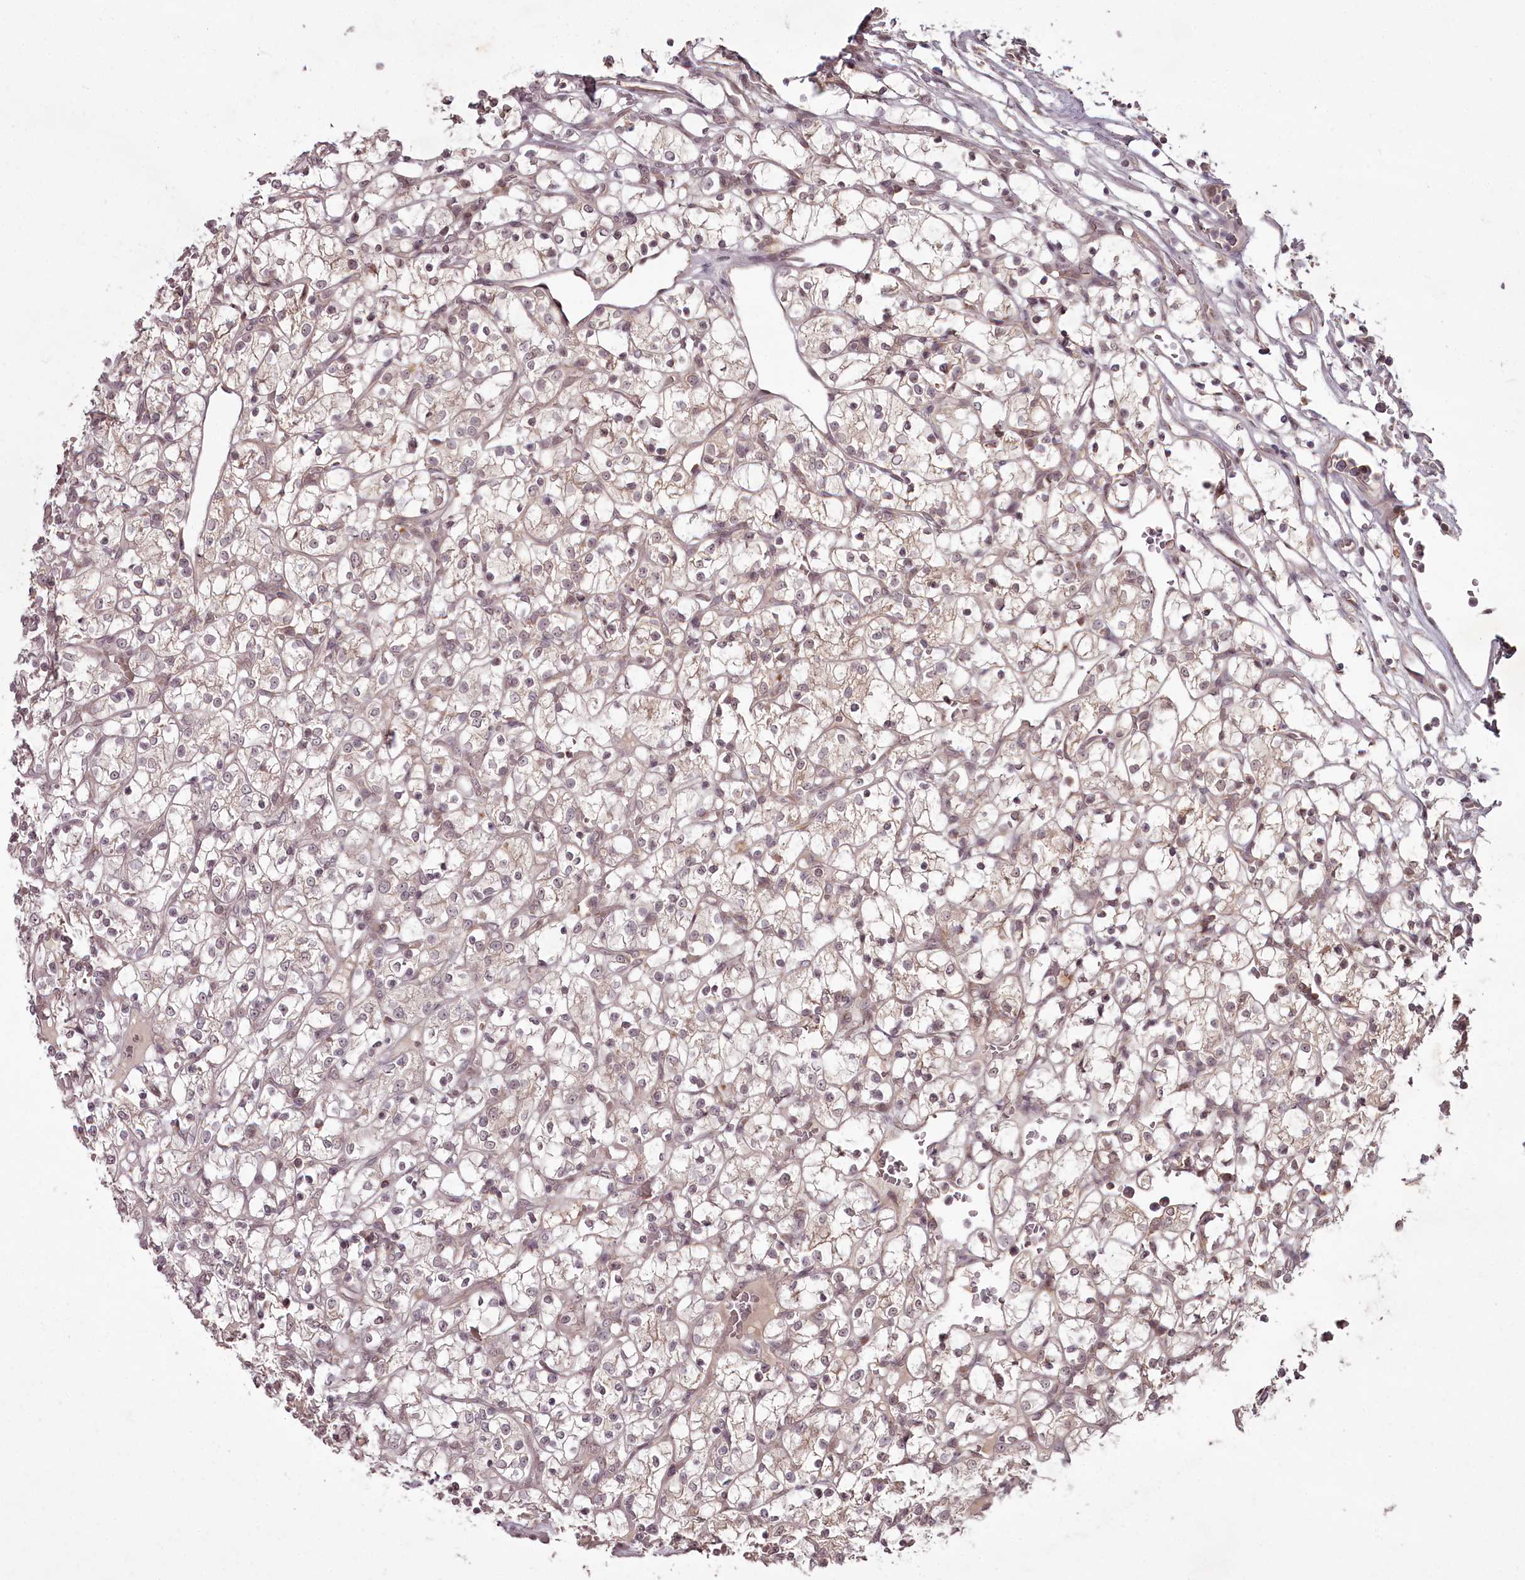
{"staining": {"intensity": "weak", "quantity": "<25%", "location": "cytoplasmic/membranous"}, "tissue": "renal cancer", "cell_type": "Tumor cells", "image_type": "cancer", "snomed": [{"axis": "morphology", "description": "Adenocarcinoma, NOS"}, {"axis": "topography", "description": "Kidney"}], "caption": "There is no significant staining in tumor cells of renal adenocarcinoma.", "gene": "PCBP2", "patient": {"sex": "female", "age": 69}}